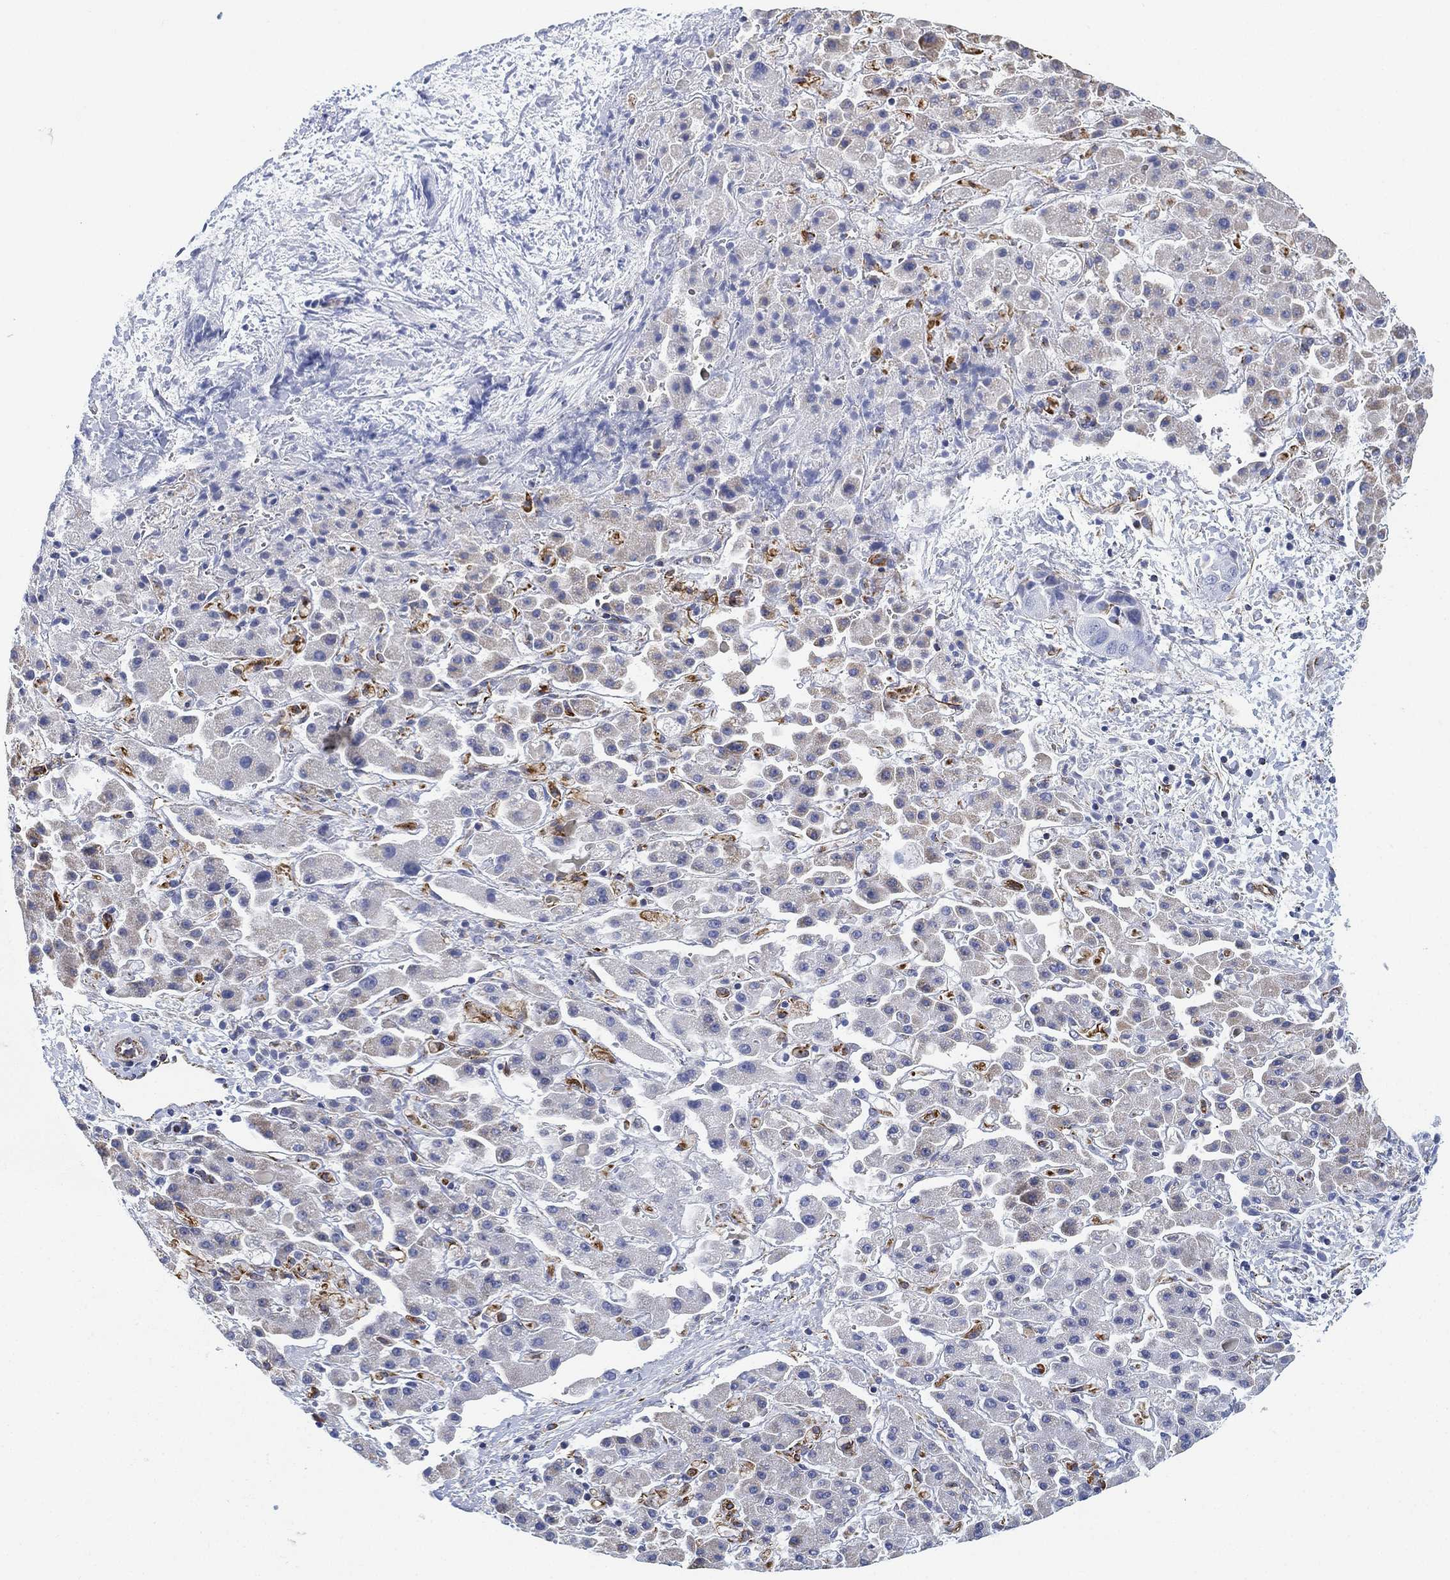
{"staining": {"intensity": "negative", "quantity": "none", "location": "none"}, "tissue": "liver cancer", "cell_type": "Tumor cells", "image_type": "cancer", "snomed": [{"axis": "morphology", "description": "Cholangiocarcinoma"}, {"axis": "topography", "description": "Liver"}], "caption": "Protein analysis of liver cholangiocarcinoma demonstrates no significant positivity in tumor cells.", "gene": "PSKH2", "patient": {"sex": "female", "age": 52}}